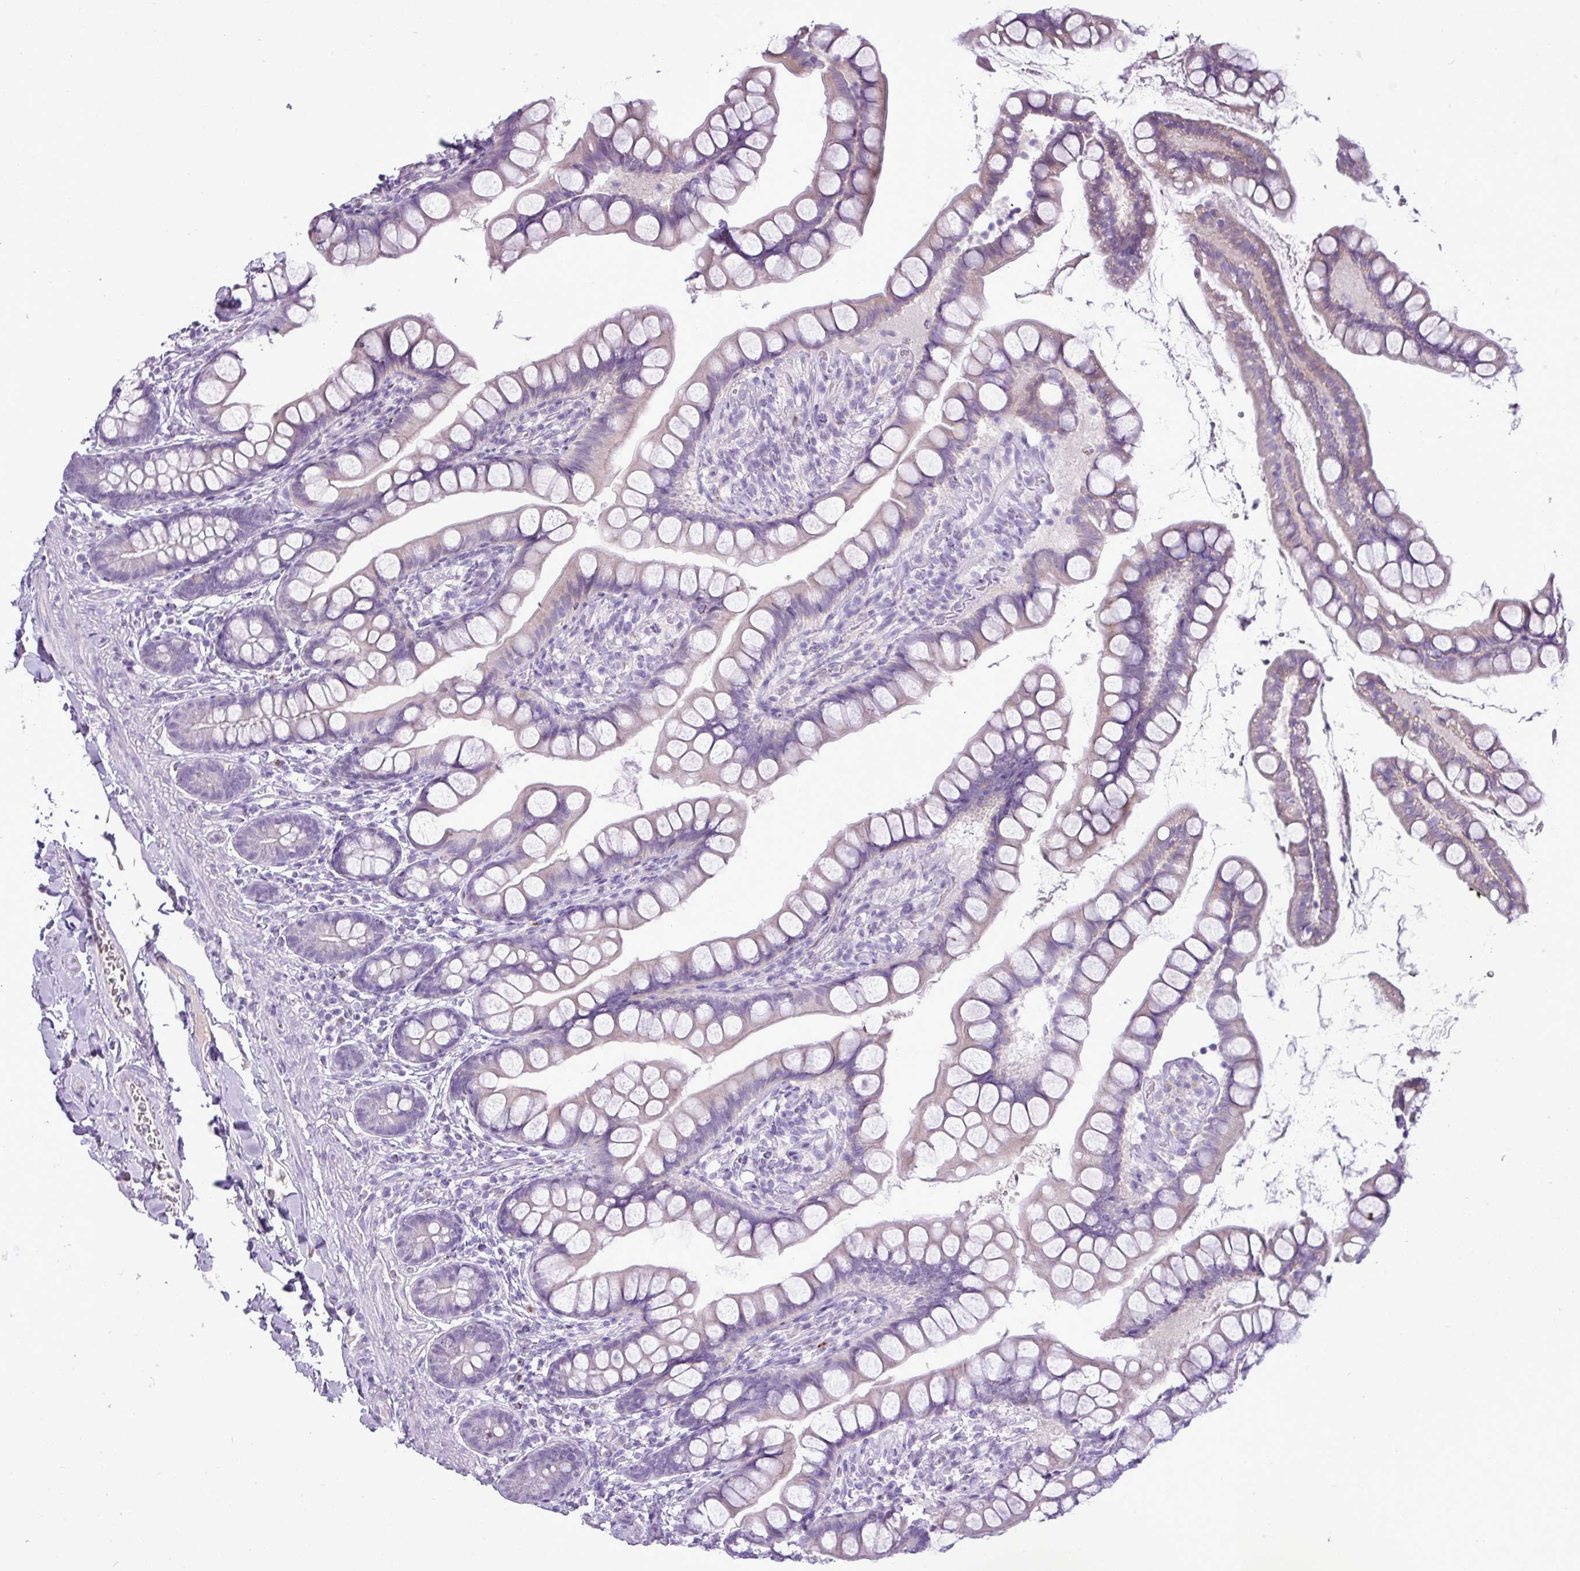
{"staining": {"intensity": "weak", "quantity": "<25%", "location": "cytoplasmic/membranous"}, "tissue": "small intestine", "cell_type": "Glandular cells", "image_type": "normal", "snomed": [{"axis": "morphology", "description": "Normal tissue, NOS"}, {"axis": "topography", "description": "Small intestine"}], "caption": "Immunohistochemical staining of normal small intestine demonstrates no significant staining in glandular cells. Brightfield microscopy of immunohistochemistry (IHC) stained with DAB (brown) and hematoxylin (blue), captured at high magnification.", "gene": "FAM43A", "patient": {"sex": "male", "age": 70}}